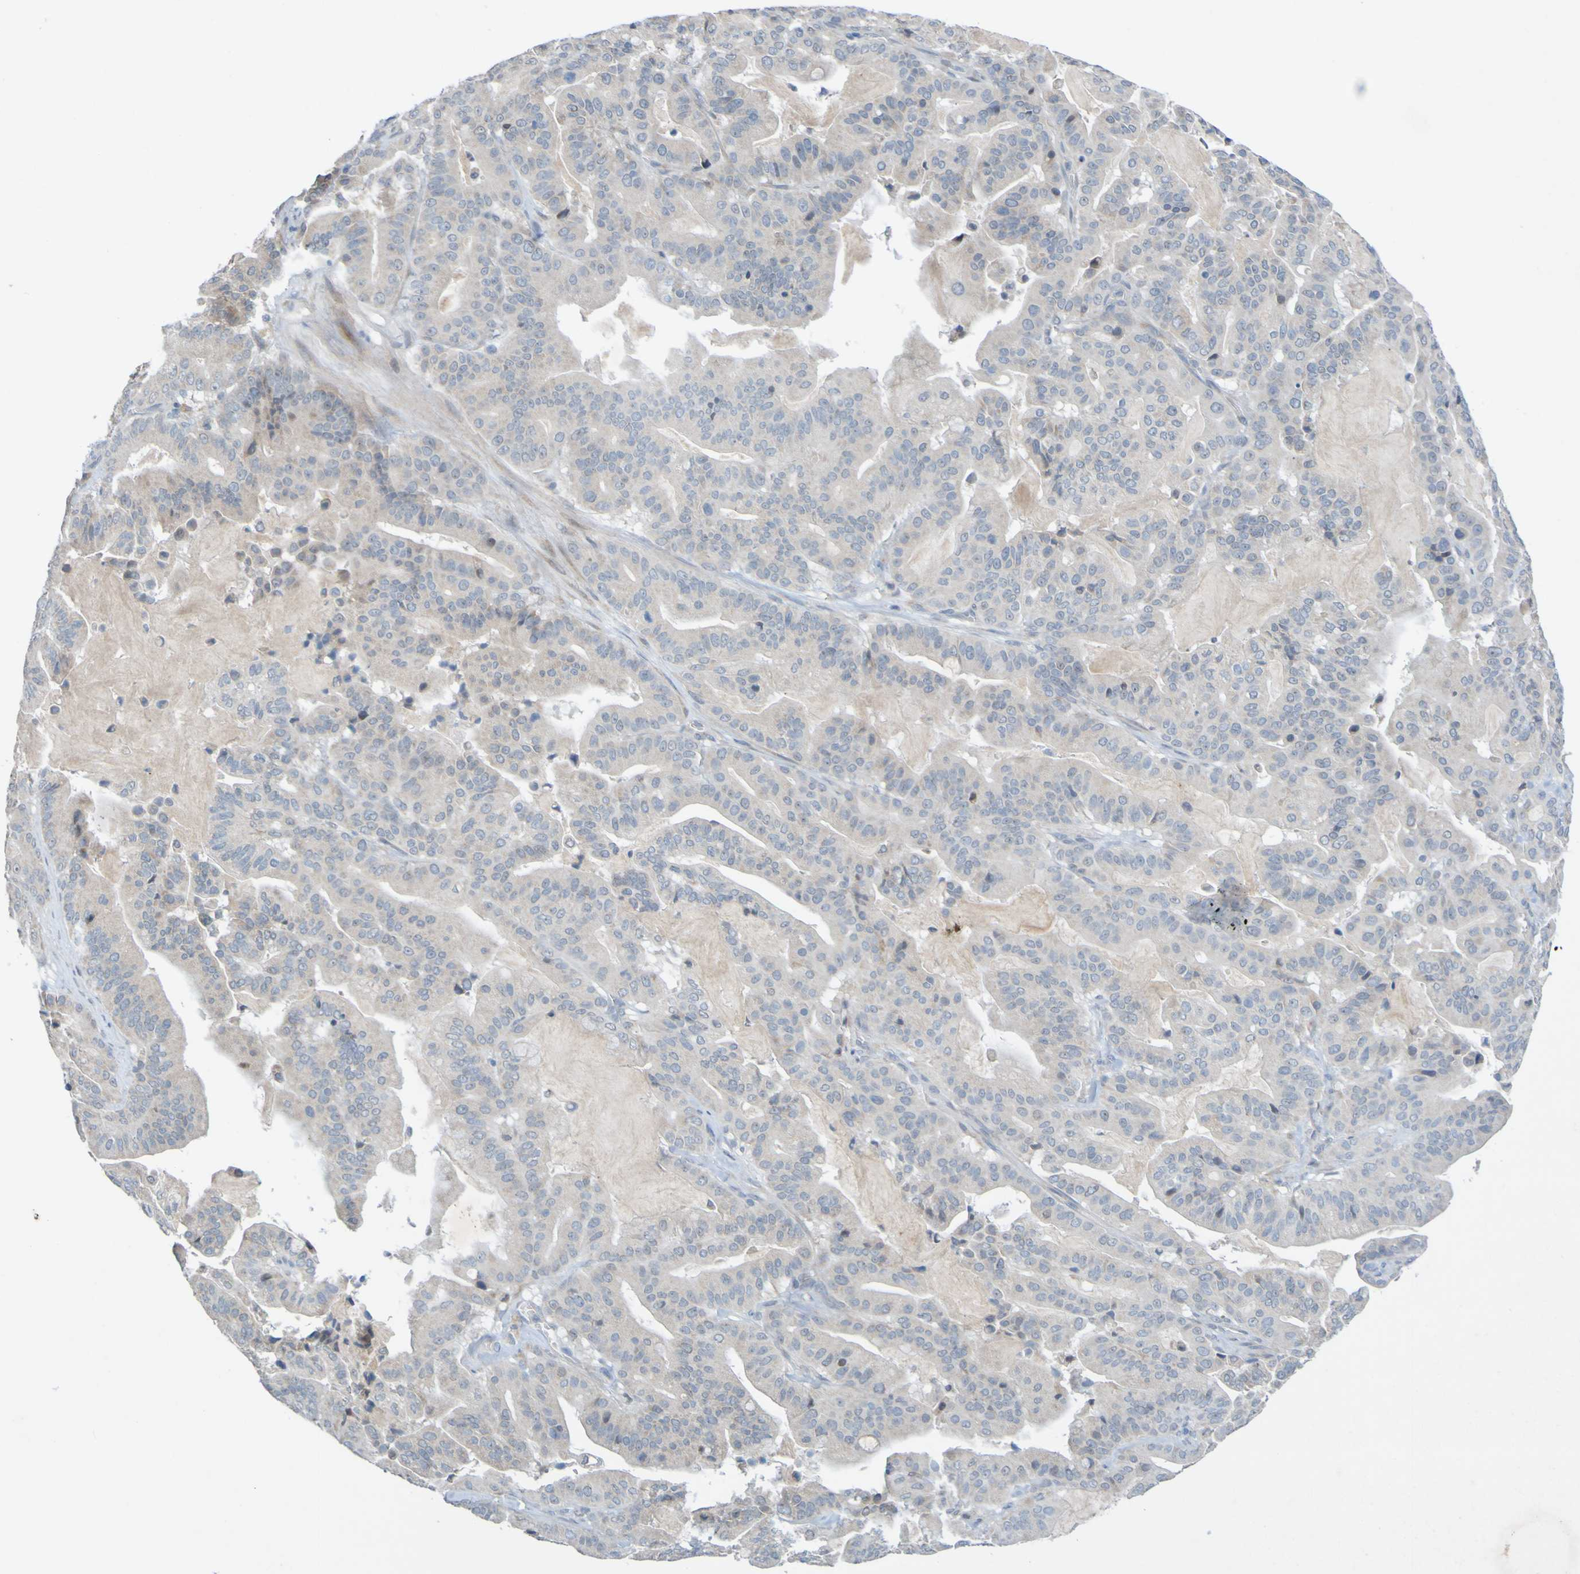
{"staining": {"intensity": "negative", "quantity": "none", "location": "none"}, "tissue": "pancreatic cancer", "cell_type": "Tumor cells", "image_type": "cancer", "snomed": [{"axis": "morphology", "description": "Adenocarcinoma, NOS"}, {"axis": "topography", "description": "Pancreas"}], "caption": "A high-resolution image shows immunohistochemistry staining of adenocarcinoma (pancreatic), which exhibits no significant expression in tumor cells.", "gene": "LILRB5", "patient": {"sex": "male", "age": 63}}